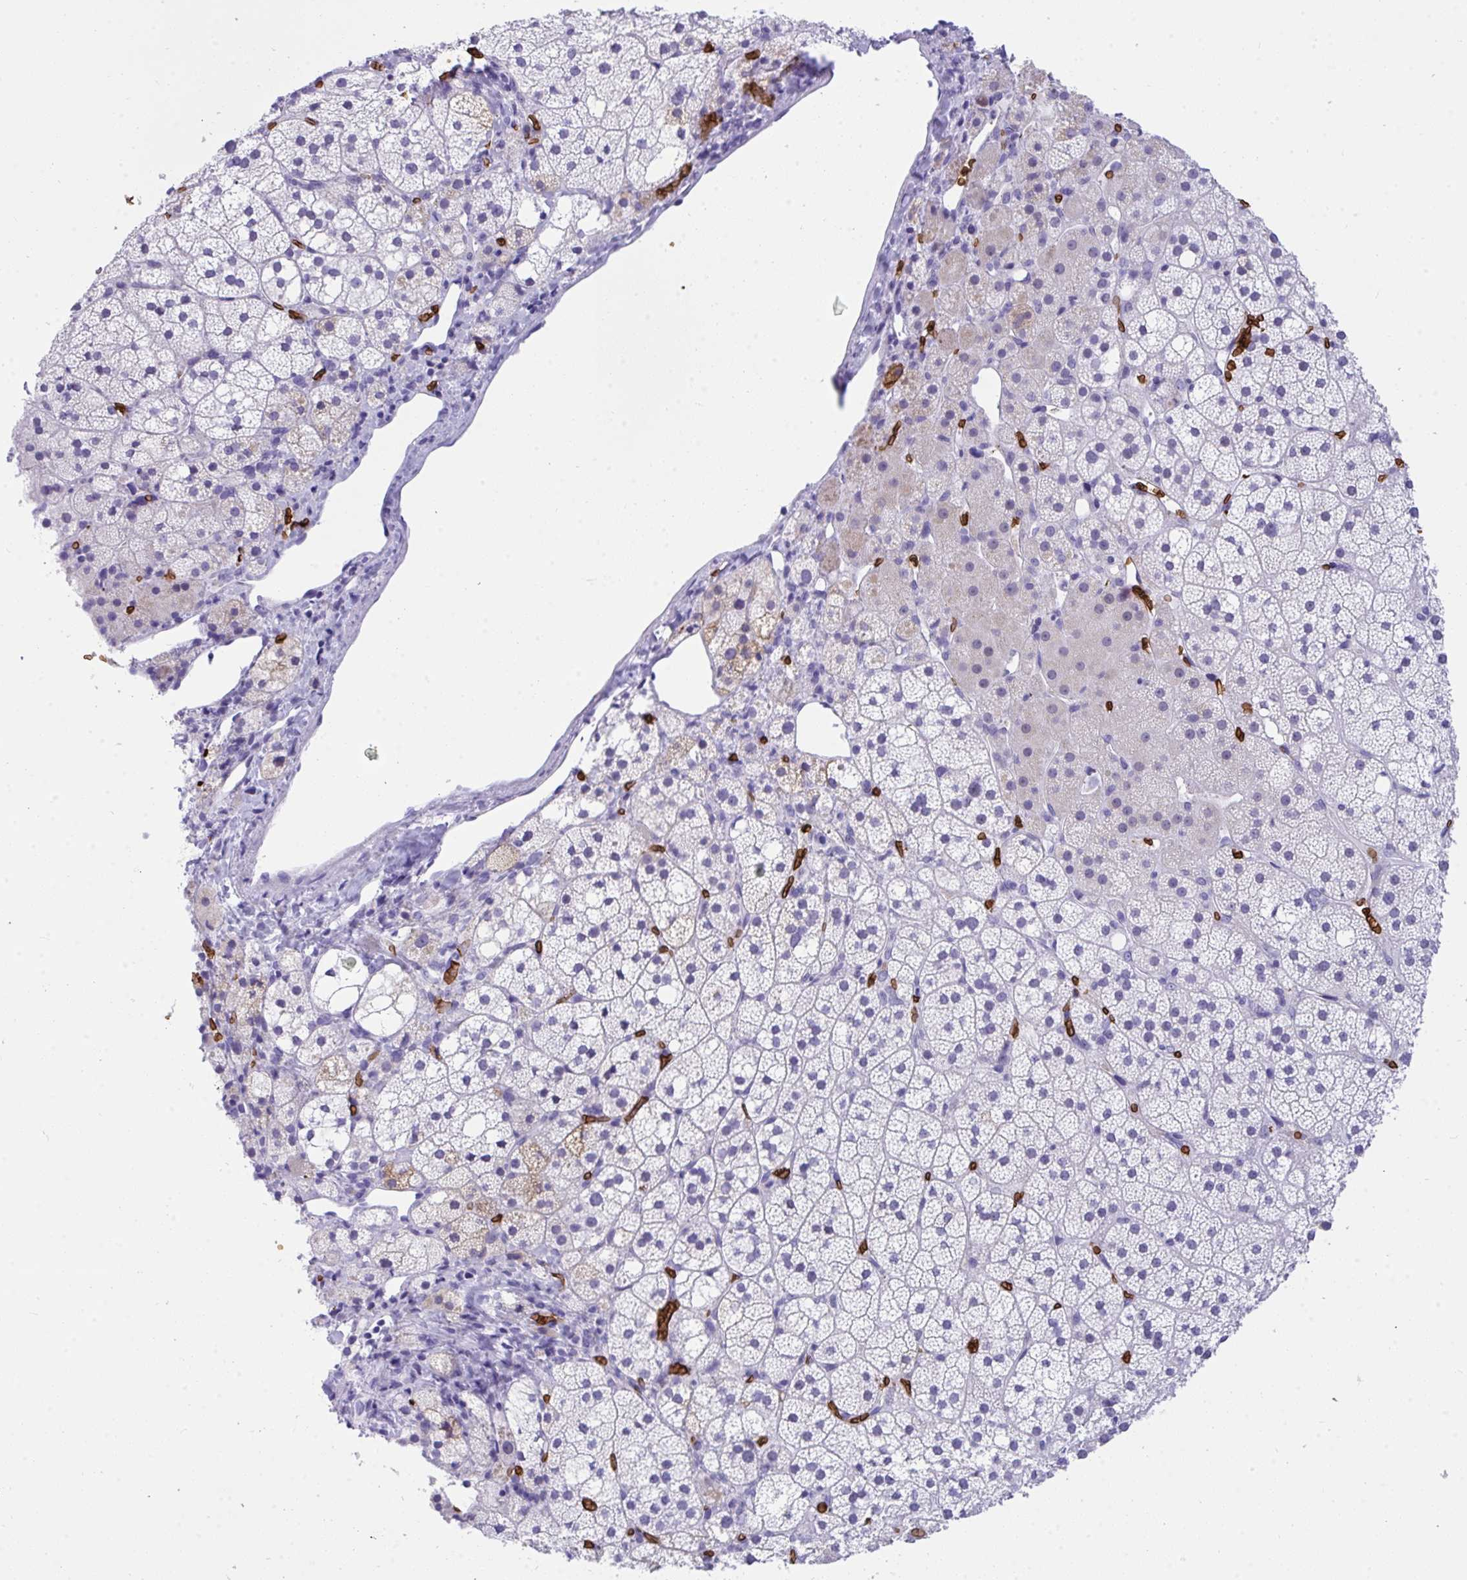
{"staining": {"intensity": "negative", "quantity": "none", "location": "none"}, "tissue": "adrenal gland", "cell_type": "Glandular cells", "image_type": "normal", "snomed": [{"axis": "morphology", "description": "Normal tissue, NOS"}, {"axis": "topography", "description": "Adrenal gland"}], "caption": "Immunohistochemistry image of benign adrenal gland: adrenal gland stained with DAB (3,3'-diaminobenzidine) shows no significant protein staining in glandular cells.", "gene": "ANK1", "patient": {"sex": "male", "age": 53}}